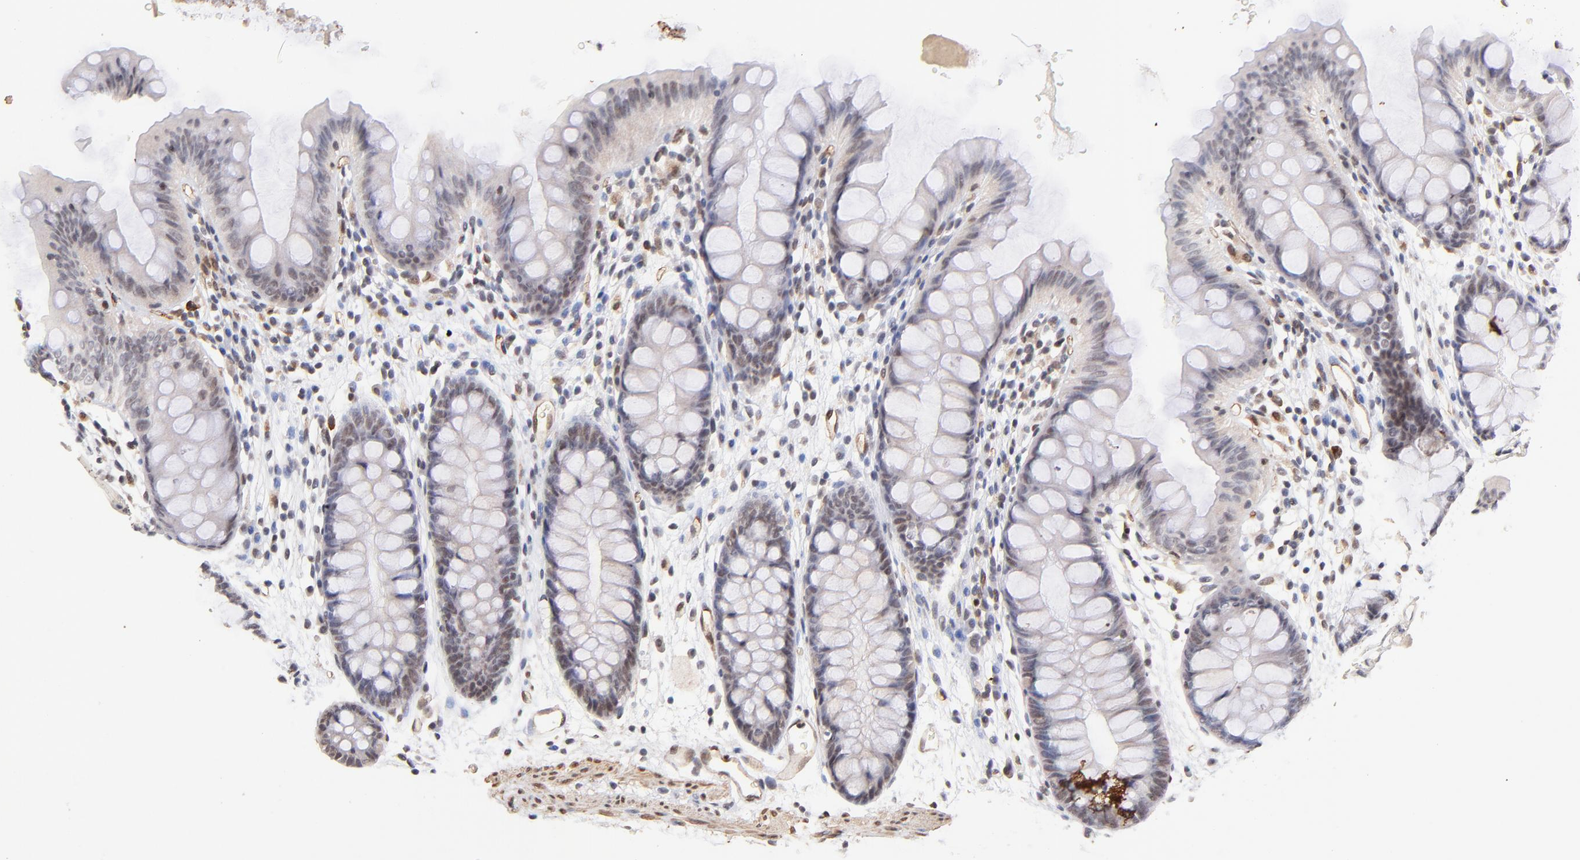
{"staining": {"intensity": "weak", "quantity": "25%-75%", "location": "cytoplasmic/membranous,nuclear"}, "tissue": "colon", "cell_type": "Endothelial cells", "image_type": "normal", "snomed": [{"axis": "morphology", "description": "Normal tissue, NOS"}, {"axis": "topography", "description": "Smooth muscle"}, {"axis": "topography", "description": "Colon"}], "caption": "Protein analysis of normal colon displays weak cytoplasmic/membranous,nuclear staining in approximately 25%-75% of endothelial cells. (brown staining indicates protein expression, while blue staining denotes nuclei).", "gene": "ZFP92", "patient": {"sex": "male", "age": 67}}